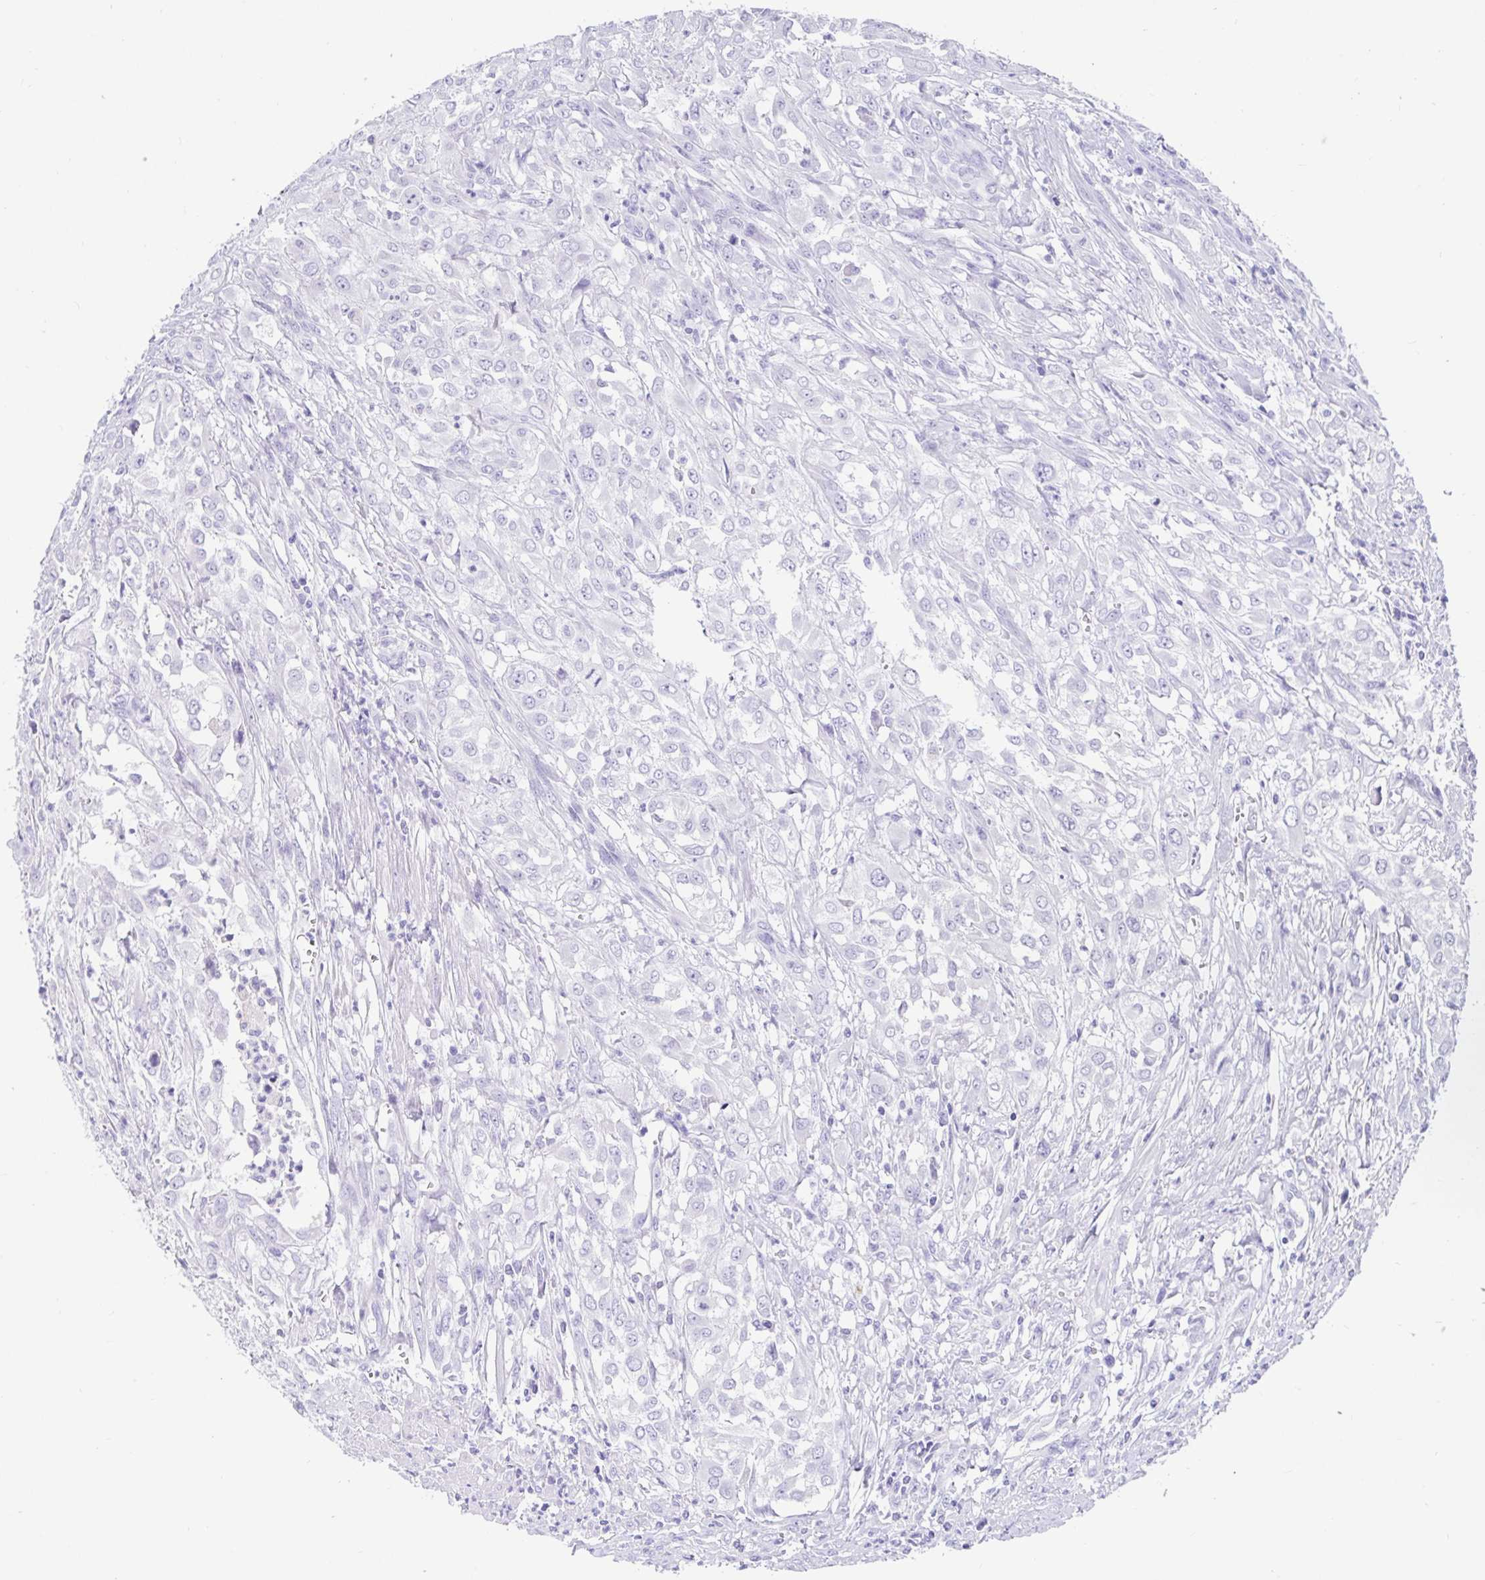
{"staining": {"intensity": "negative", "quantity": "none", "location": "none"}, "tissue": "urothelial cancer", "cell_type": "Tumor cells", "image_type": "cancer", "snomed": [{"axis": "morphology", "description": "Urothelial carcinoma, High grade"}, {"axis": "topography", "description": "Urinary bladder"}], "caption": "High magnification brightfield microscopy of urothelial cancer stained with DAB (brown) and counterstained with hematoxylin (blue): tumor cells show no significant staining.", "gene": "ZPBP2", "patient": {"sex": "male", "age": 67}}